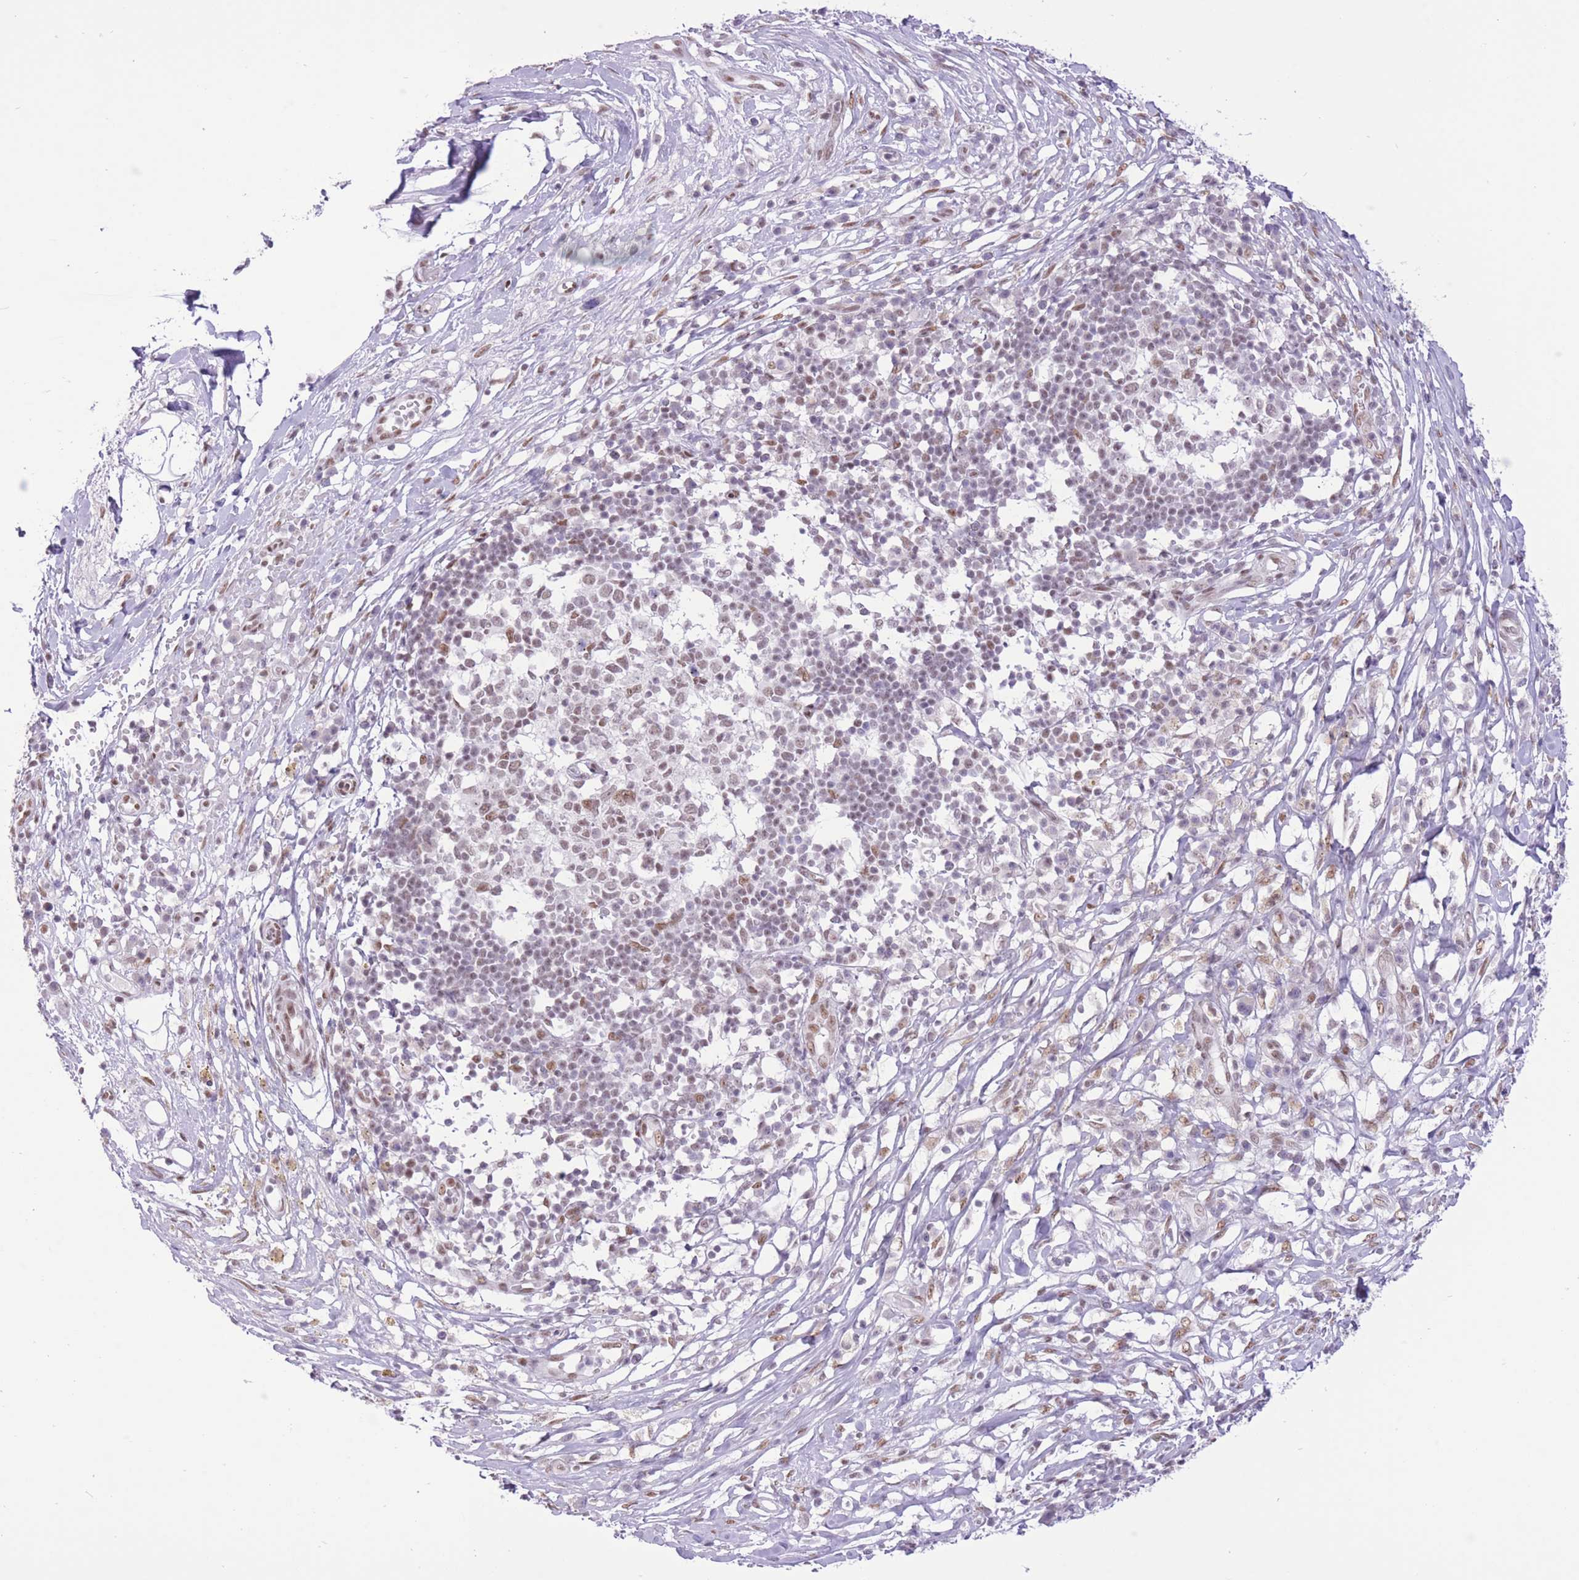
{"staining": {"intensity": "moderate", "quantity": "25%-75%", "location": "nuclear"}, "tissue": "melanoma", "cell_type": "Tumor cells", "image_type": "cancer", "snomed": [{"axis": "morphology", "description": "Malignant melanoma, NOS"}, {"axis": "topography", "description": "Skin"}], "caption": "A medium amount of moderate nuclear expression is present in approximately 25%-75% of tumor cells in malignant melanoma tissue. (Brightfield microscopy of DAB IHC at high magnification).", "gene": "ZBED5", "patient": {"sex": "male", "age": 66}}